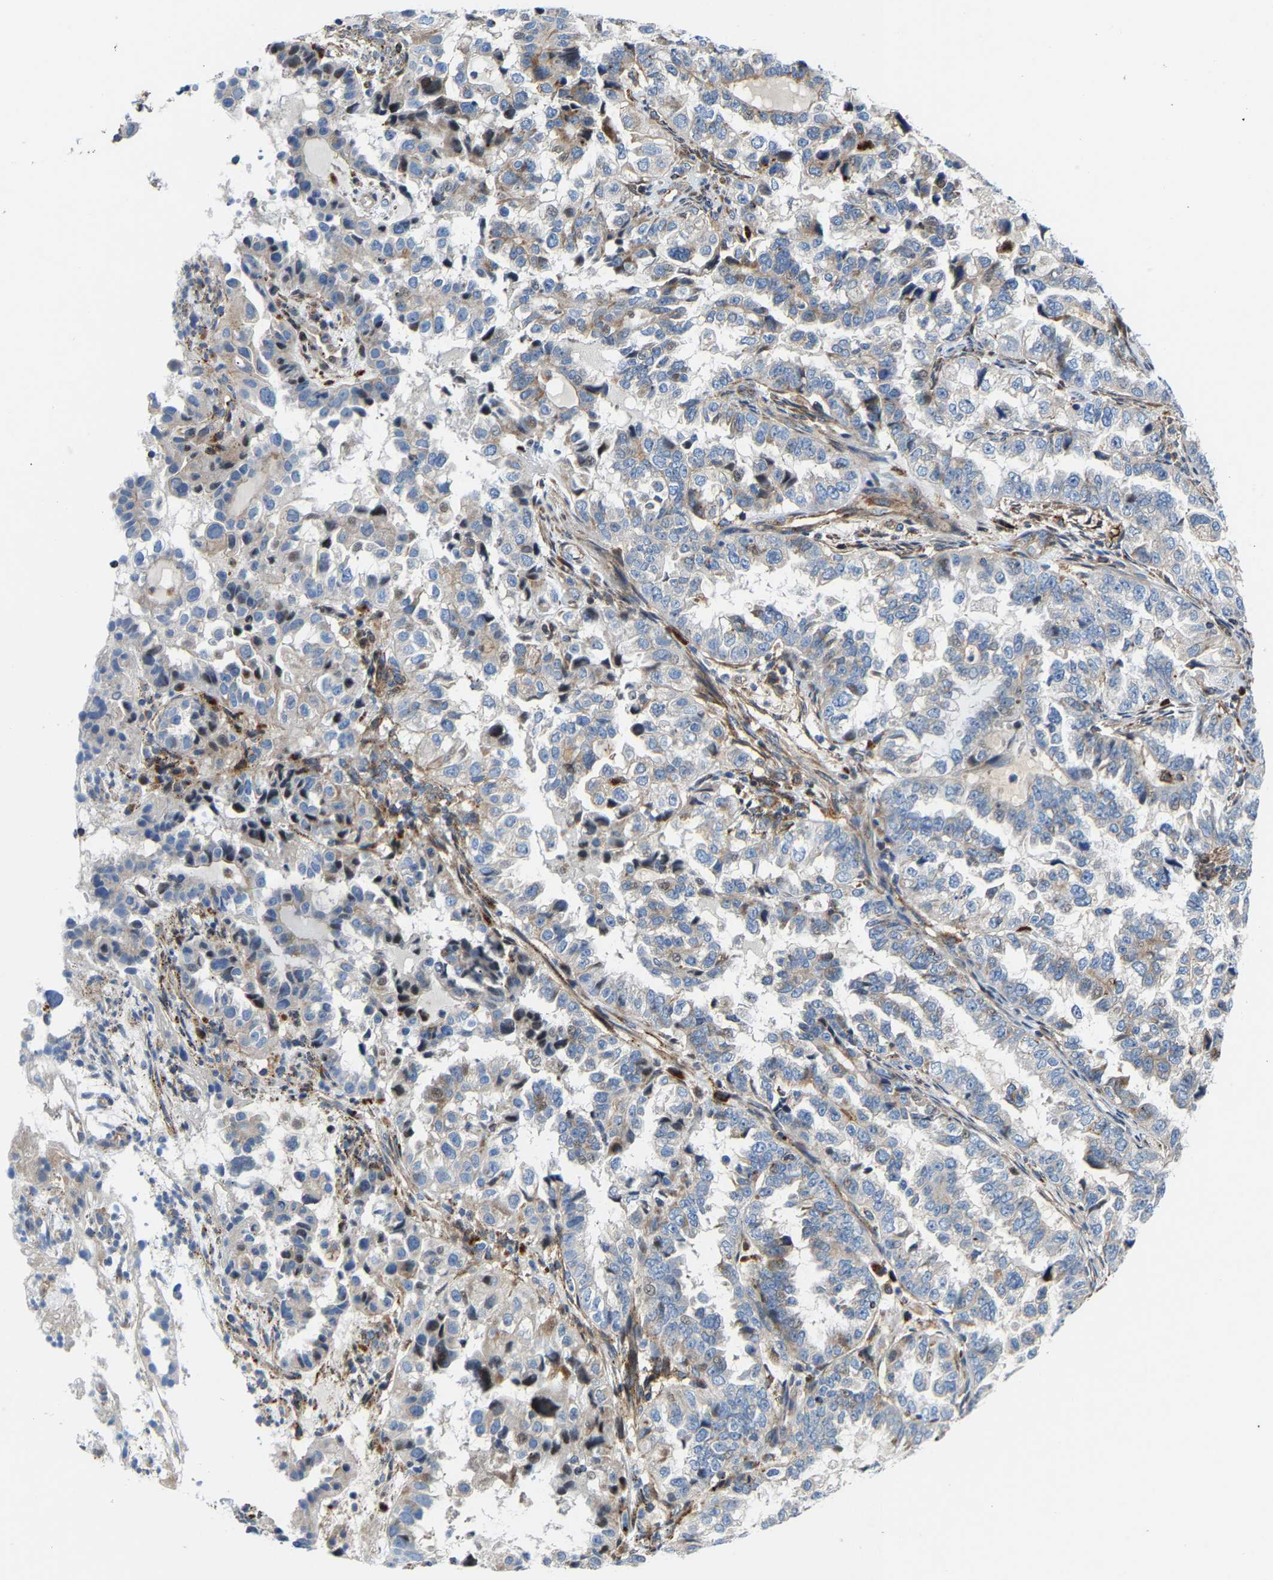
{"staining": {"intensity": "weak", "quantity": "25%-75%", "location": "cytoplasmic/membranous"}, "tissue": "endometrial cancer", "cell_type": "Tumor cells", "image_type": "cancer", "snomed": [{"axis": "morphology", "description": "Adenocarcinoma, NOS"}, {"axis": "topography", "description": "Endometrium"}], "caption": "Immunohistochemical staining of endometrial cancer shows low levels of weak cytoplasmic/membranous protein expression in about 25%-75% of tumor cells.", "gene": "DPP7", "patient": {"sex": "female", "age": 85}}